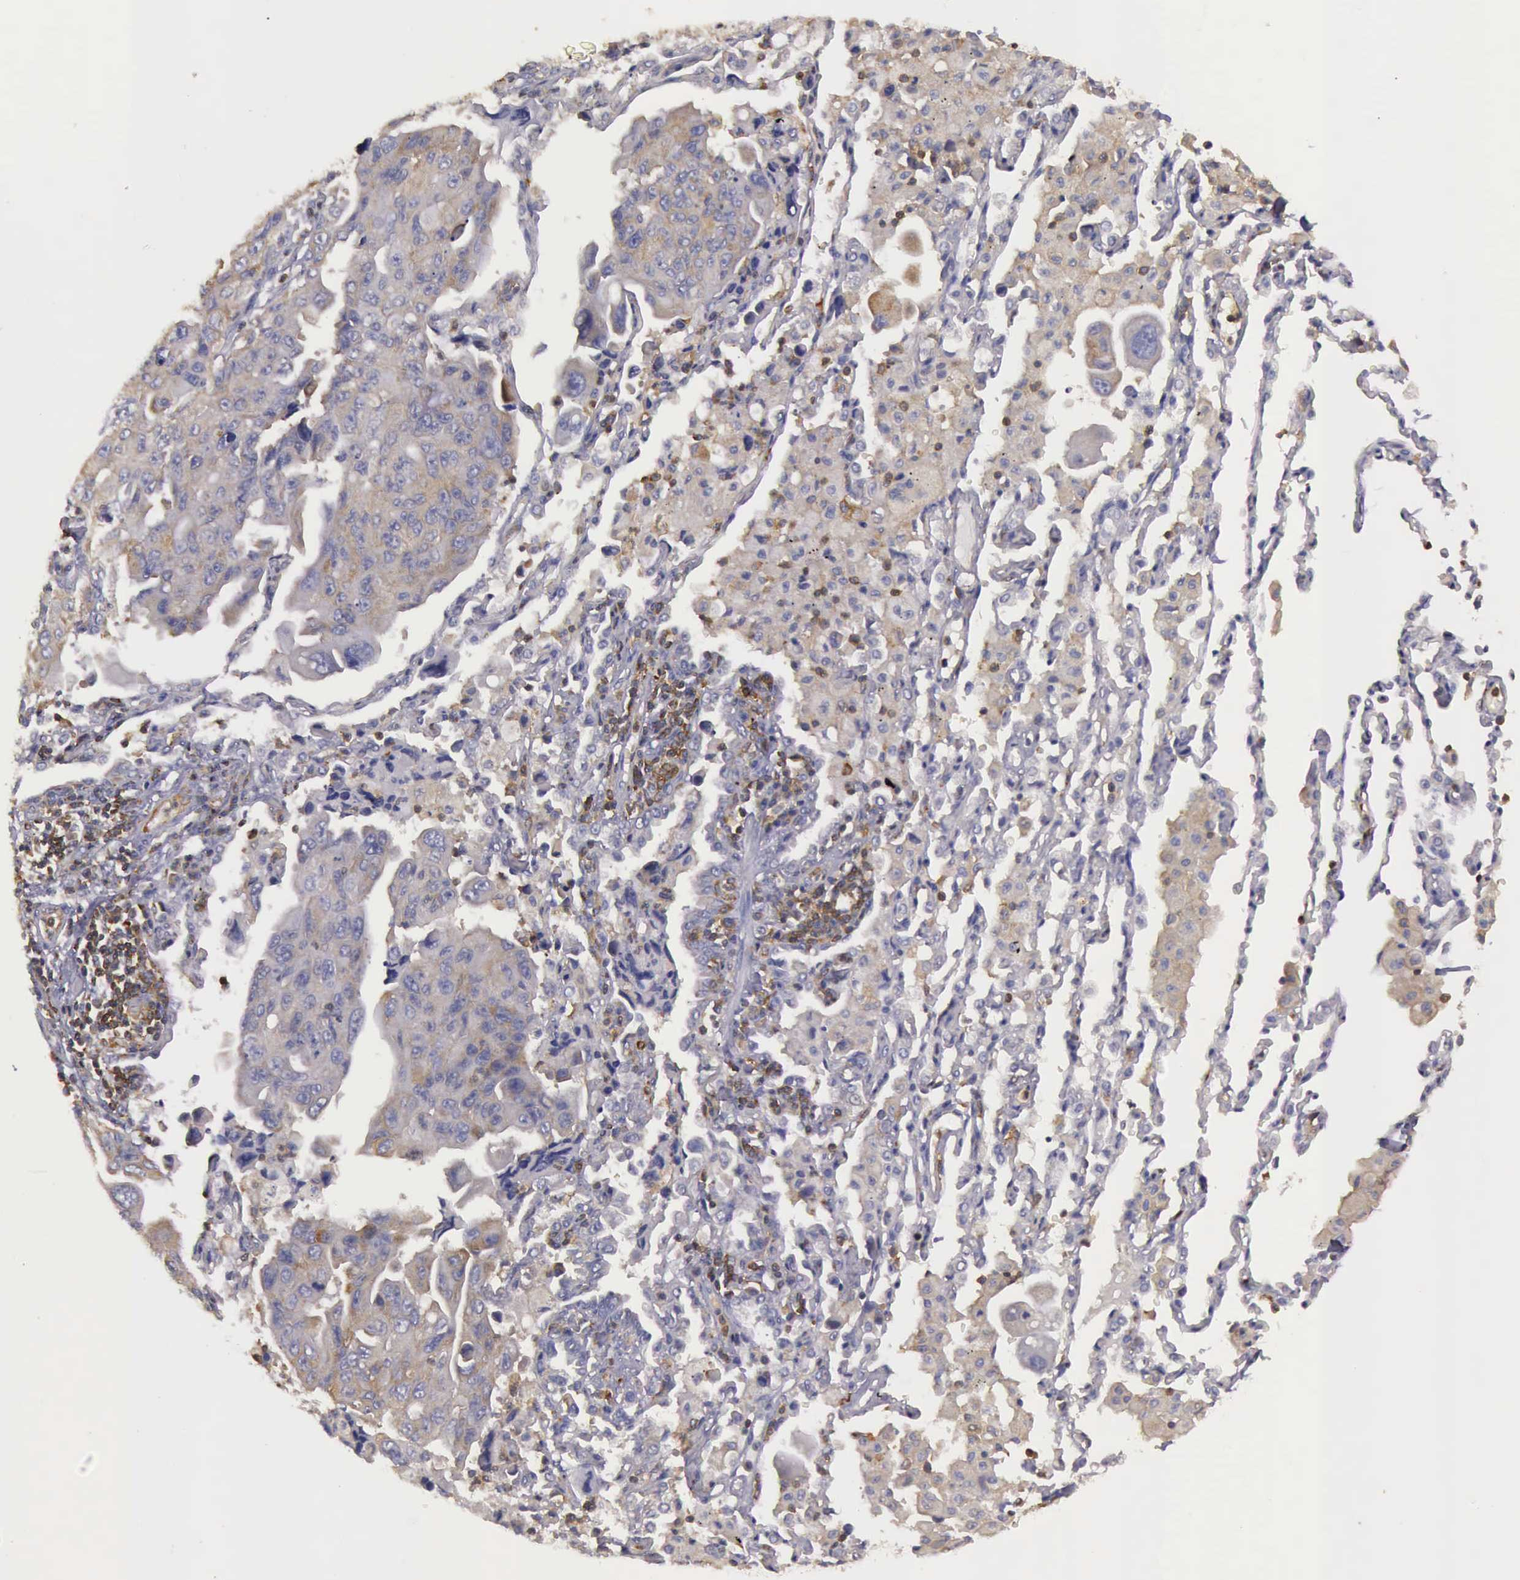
{"staining": {"intensity": "weak", "quantity": "25%-75%", "location": "cytoplasmic/membranous"}, "tissue": "lung cancer", "cell_type": "Tumor cells", "image_type": "cancer", "snomed": [{"axis": "morphology", "description": "Adenocarcinoma, NOS"}, {"axis": "topography", "description": "Lung"}], "caption": "This is an image of immunohistochemistry (IHC) staining of lung cancer (adenocarcinoma), which shows weak positivity in the cytoplasmic/membranous of tumor cells.", "gene": "ARHGAP4", "patient": {"sex": "male", "age": 64}}